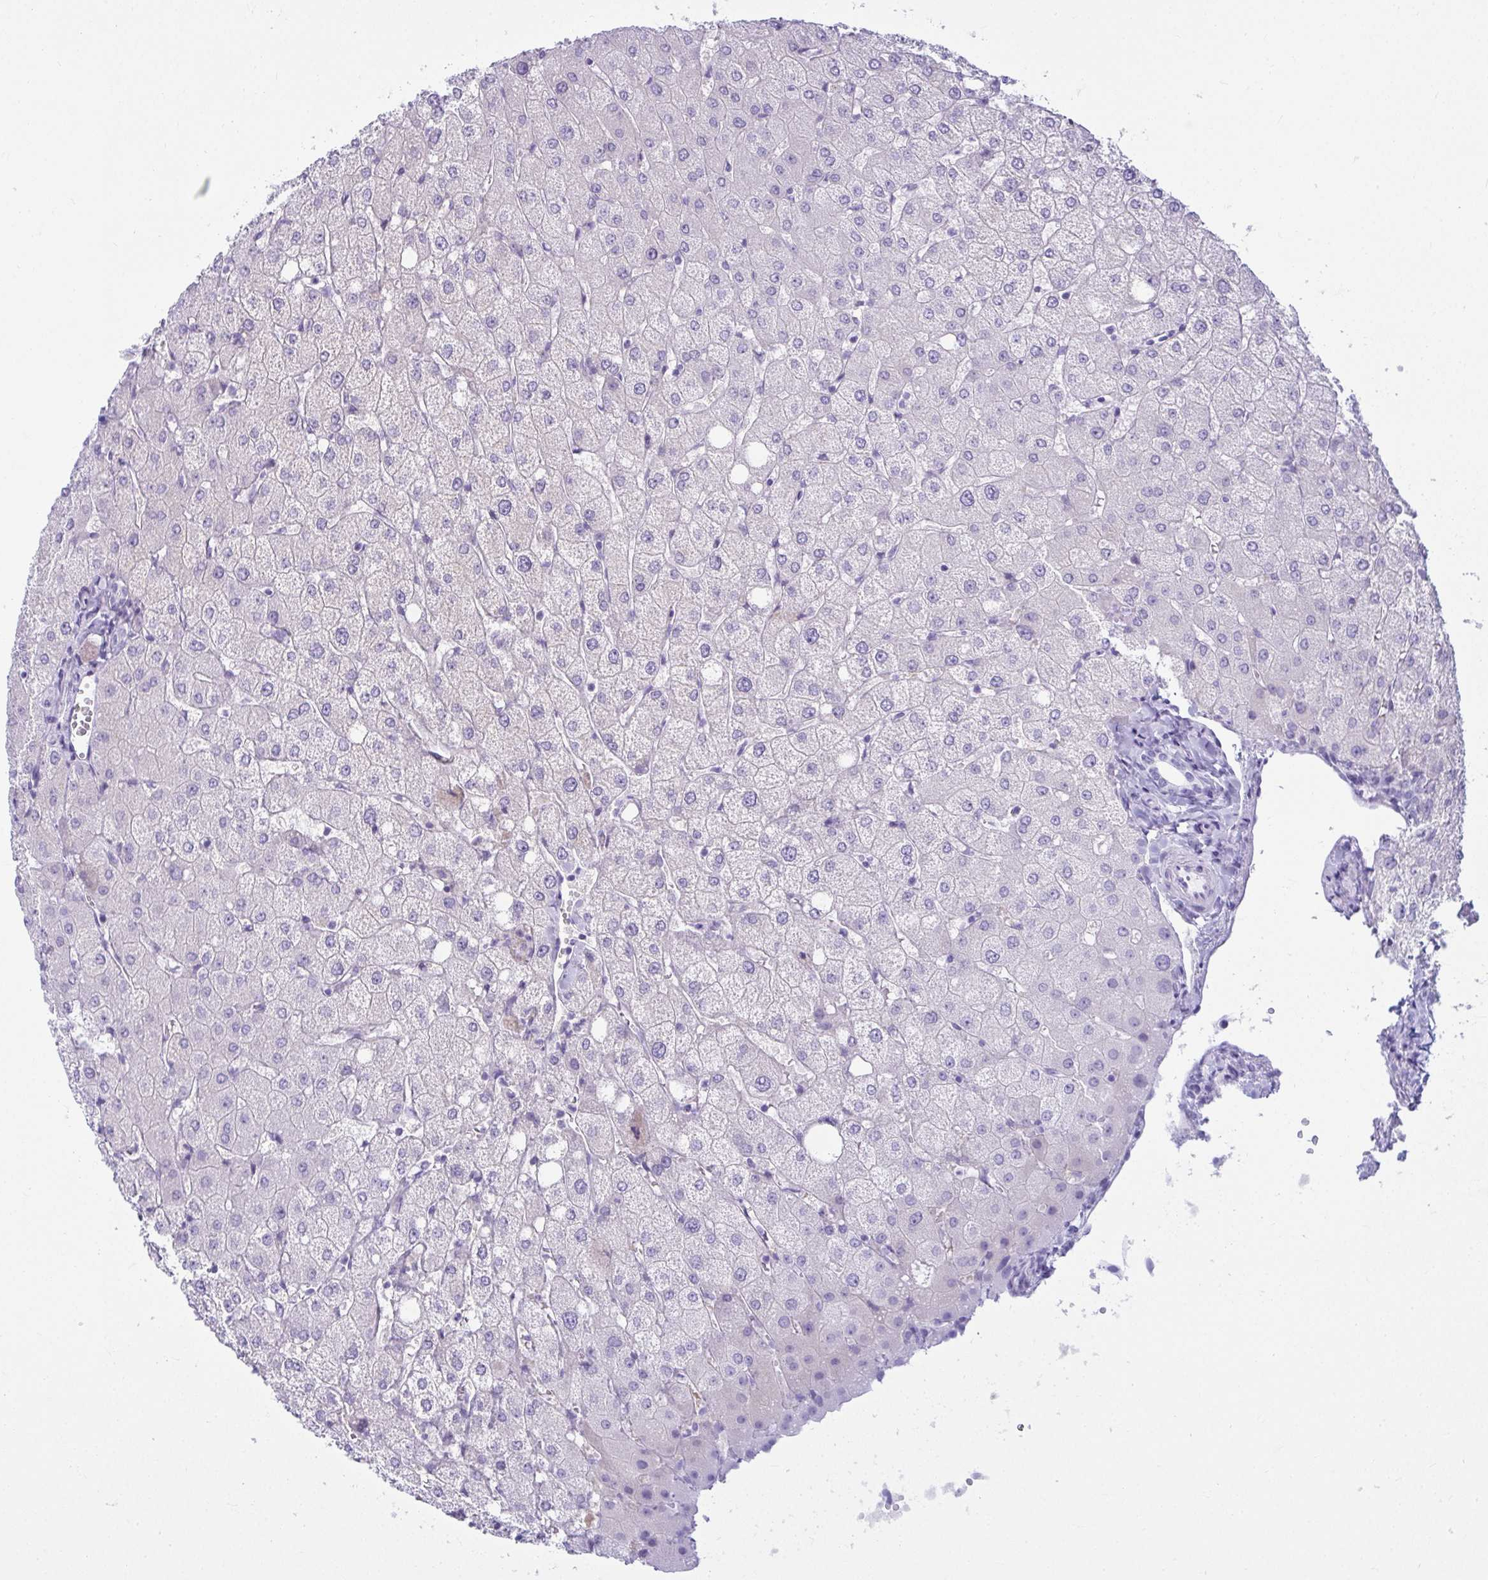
{"staining": {"intensity": "negative", "quantity": "none", "location": "none"}, "tissue": "liver", "cell_type": "Cholangiocytes", "image_type": "normal", "snomed": [{"axis": "morphology", "description": "Normal tissue, NOS"}, {"axis": "topography", "description": "Liver"}], "caption": "High power microscopy photomicrograph of an IHC micrograph of benign liver, revealing no significant expression in cholangiocytes. (DAB immunohistochemistry with hematoxylin counter stain).", "gene": "CLGN", "patient": {"sex": "female", "age": 54}}